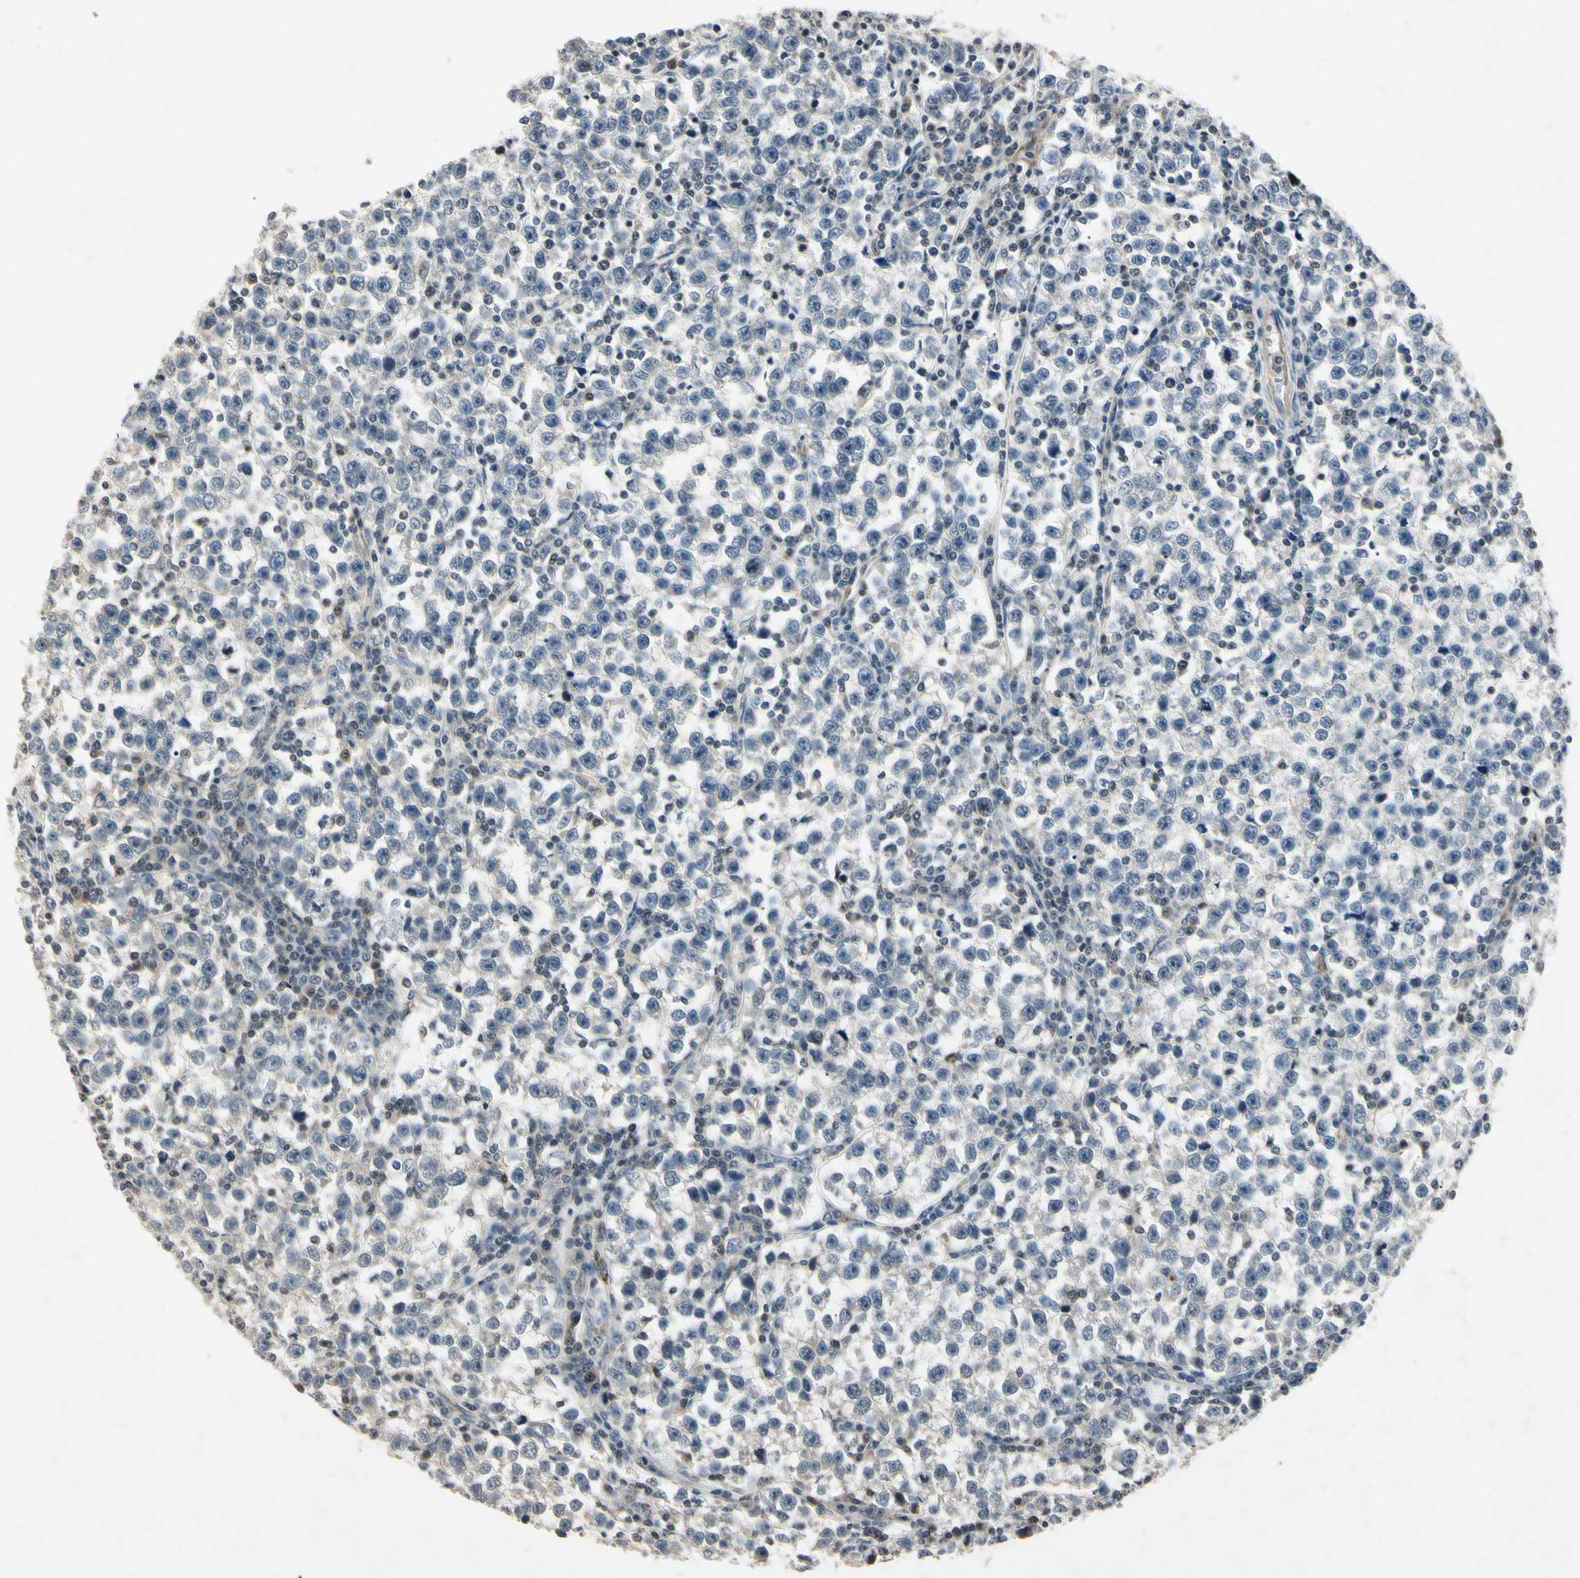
{"staining": {"intensity": "negative", "quantity": "none", "location": "none"}, "tissue": "testis cancer", "cell_type": "Tumor cells", "image_type": "cancer", "snomed": [{"axis": "morphology", "description": "Seminoma, NOS"}, {"axis": "topography", "description": "Testis"}], "caption": "Immunohistochemistry (IHC) of testis cancer (seminoma) exhibits no expression in tumor cells.", "gene": "AEBP1", "patient": {"sex": "male", "age": 43}}